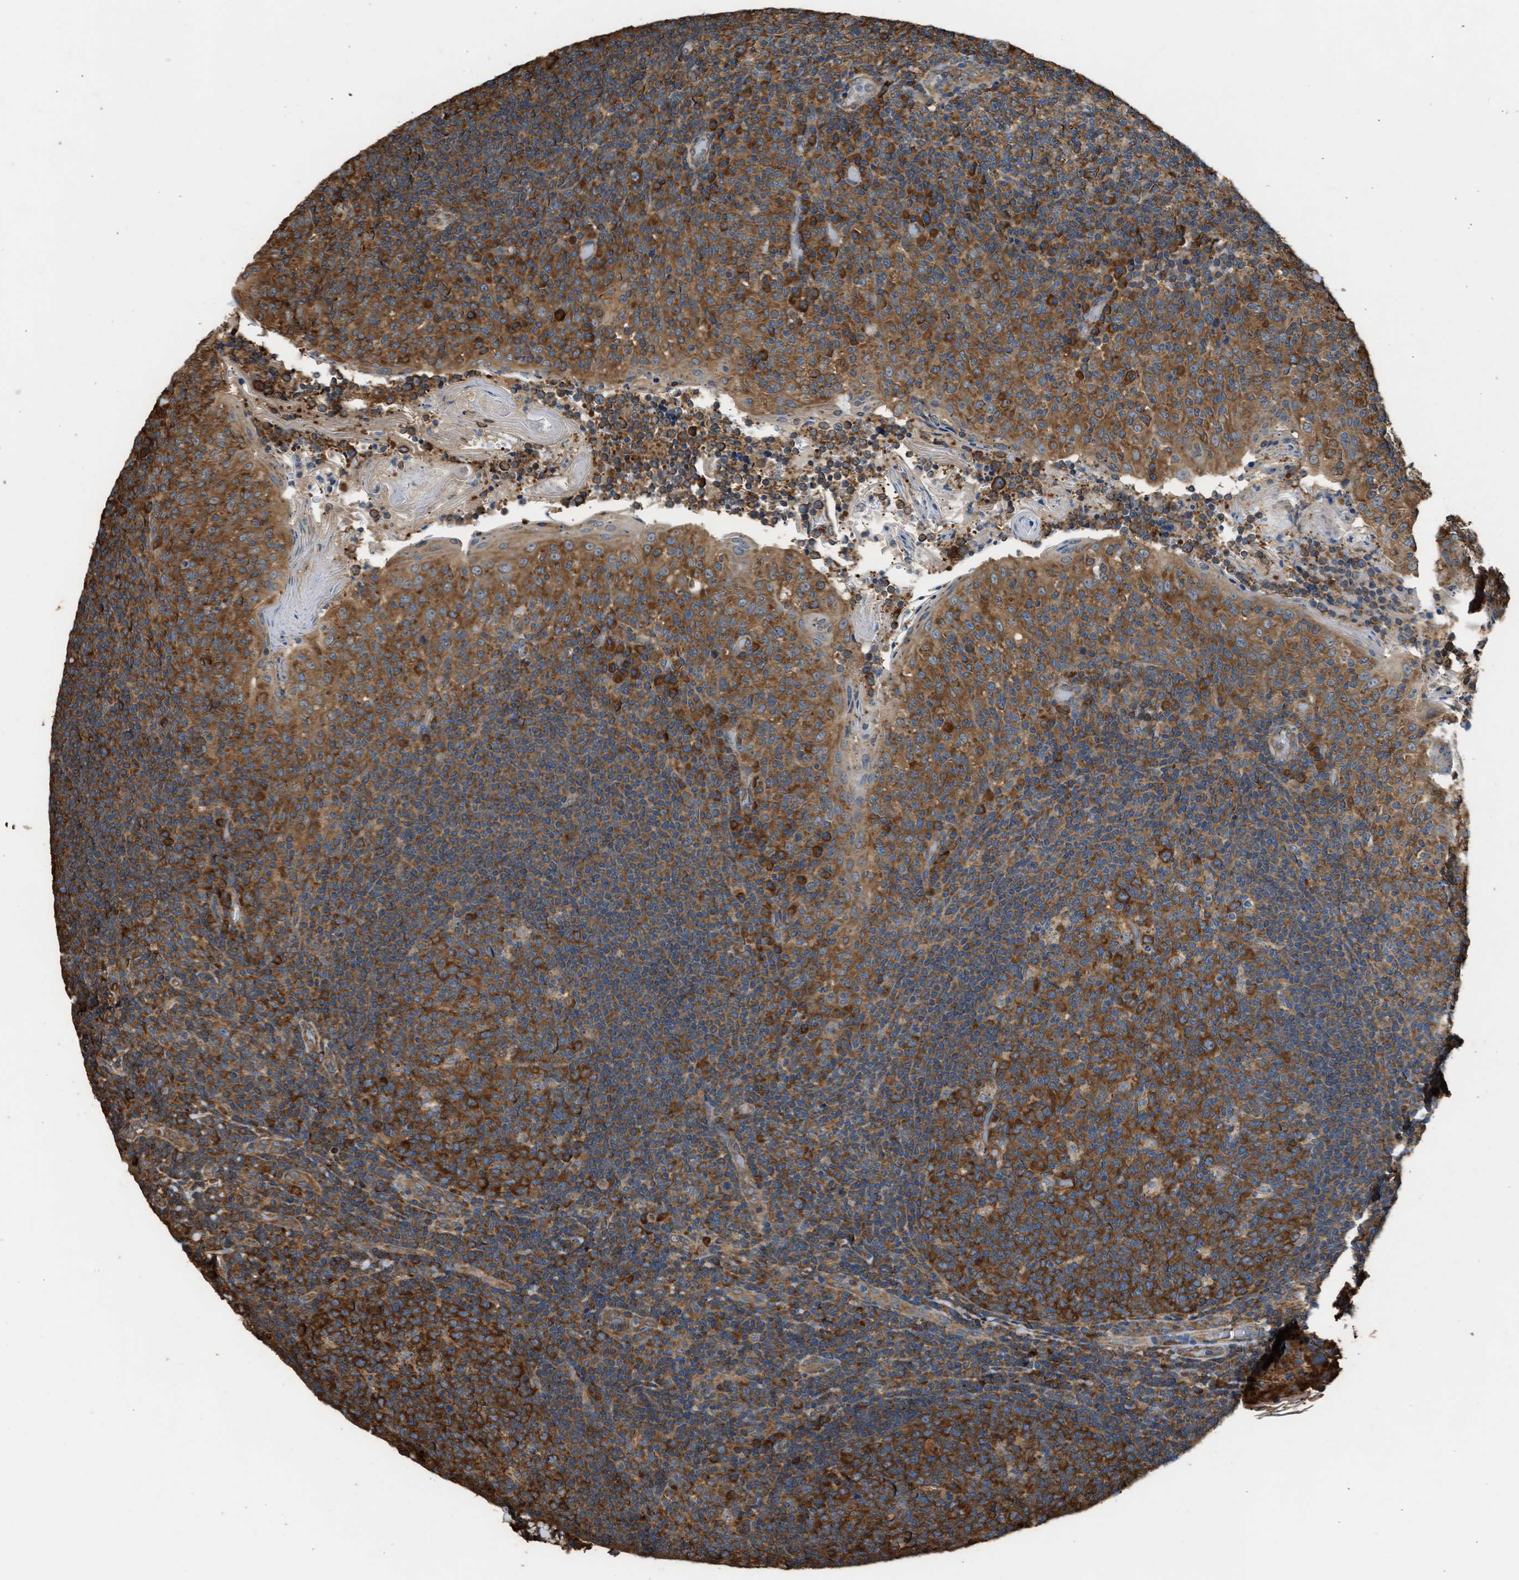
{"staining": {"intensity": "strong", "quantity": ">75%", "location": "cytoplasmic/membranous"}, "tissue": "tonsil", "cell_type": "Germinal center cells", "image_type": "normal", "snomed": [{"axis": "morphology", "description": "Normal tissue, NOS"}, {"axis": "topography", "description": "Tonsil"}], "caption": "The image reveals staining of benign tonsil, revealing strong cytoplasmic/membranous protein expression (brown color) within germinal center cells. (Stains: DAB in brown, nuclei in blue, Microscopy: brightfield microscopy at high magnification).", "gene": "SLC36A4", "patient": {"sex": "female", "age": 19}}